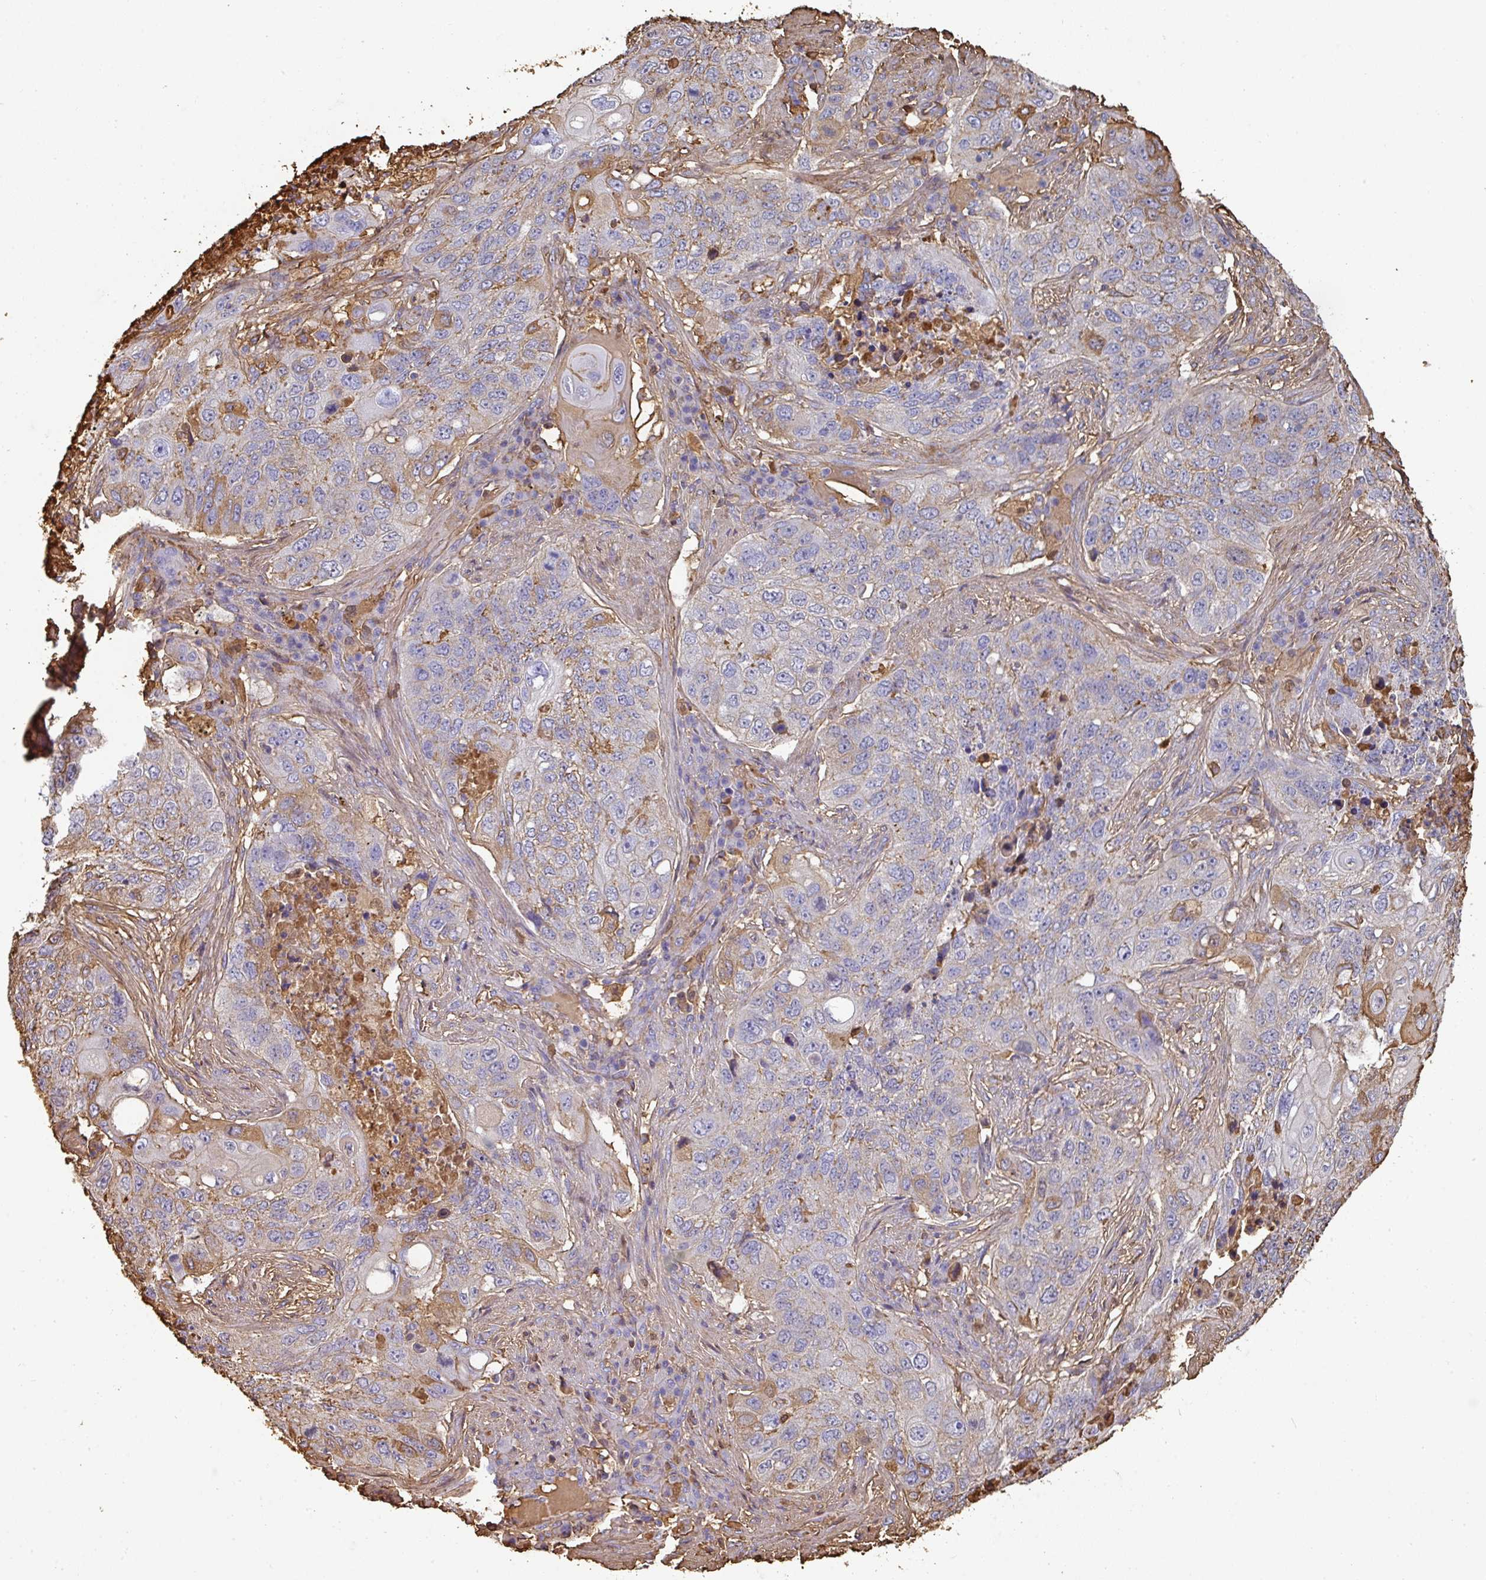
{"staining": {"intensity": "moderate", "quantity": "<25%", "location": "cytoplasmic/membranous"}, "tissue": "lung cancer", "cell_type": "Tumor cells", "image_type": "cancer", "snomed": [{"axis": "morphology", "description": "Squamous cell carcinoma, NOS"}, {"axis": "topography", "description": "Lung"}], "caption": "Lung squamous cell carcinoma tissue displays moderate cytoplasmic/membranous expression in approximately <25% of tumor cells", "gene": "ALB", "patient": {"sex": "female", "age": 63}}